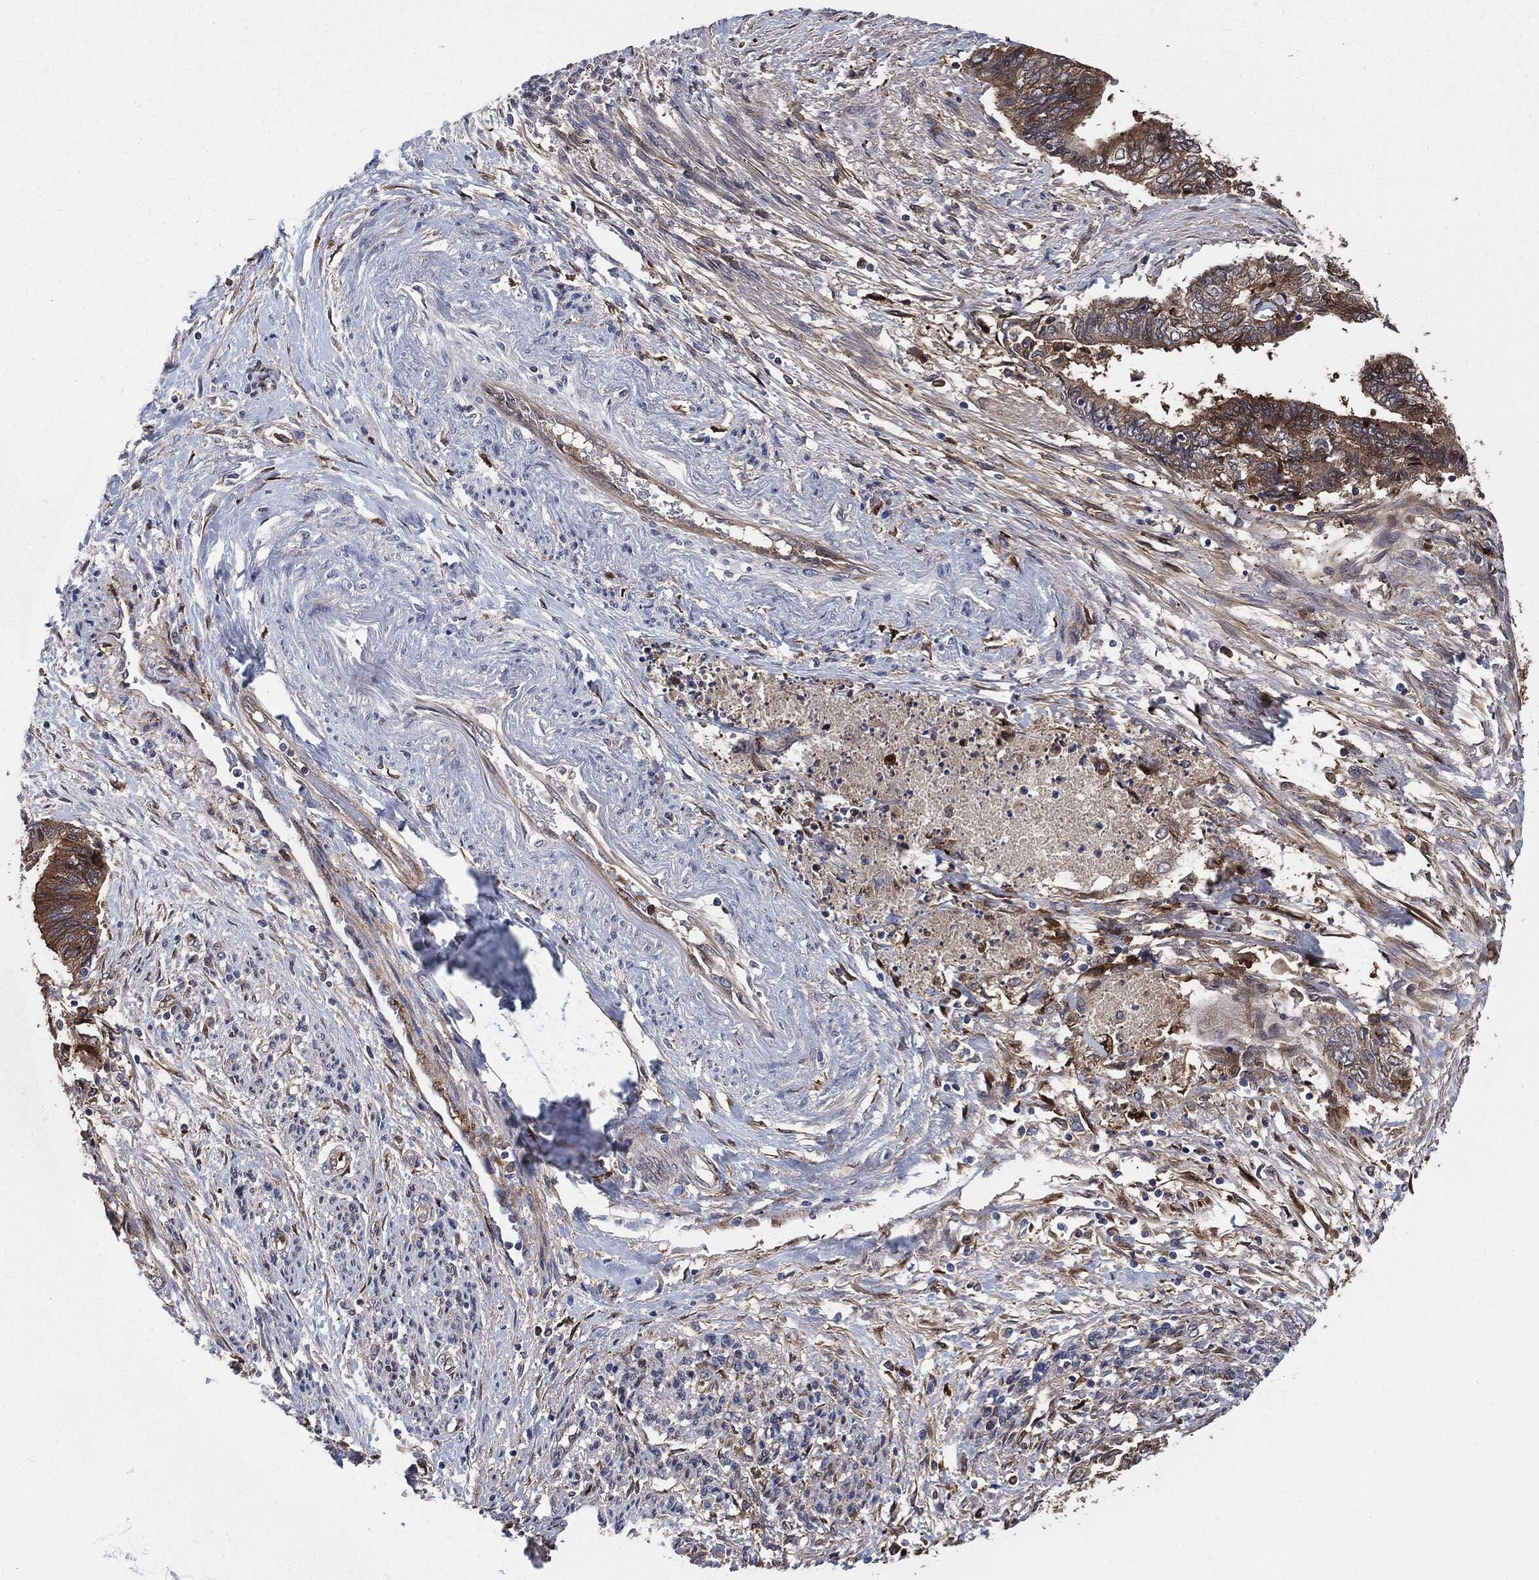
{"staining": {"intensity": "strong", "quantity": ">75%", "location": "cytoplasmic/membranous"}, "tissue": "endometrial cancer", "cell_type": "Tumor cells", "image_type": "cancer", "snomed": [{"axis": "morphology", "description": "Adenocarcinoma, NOS"}, {"axis": "topography", "description": "Endometrium"}], "caption": "IHC (DAB) staining of endometrial adenocarcinoma displays strong cytoplasmic/membranous protein expression in about >75% of tumor cells.", "gene": "XPNPEP1", "patient": {"sex": "female", "age": 65}}